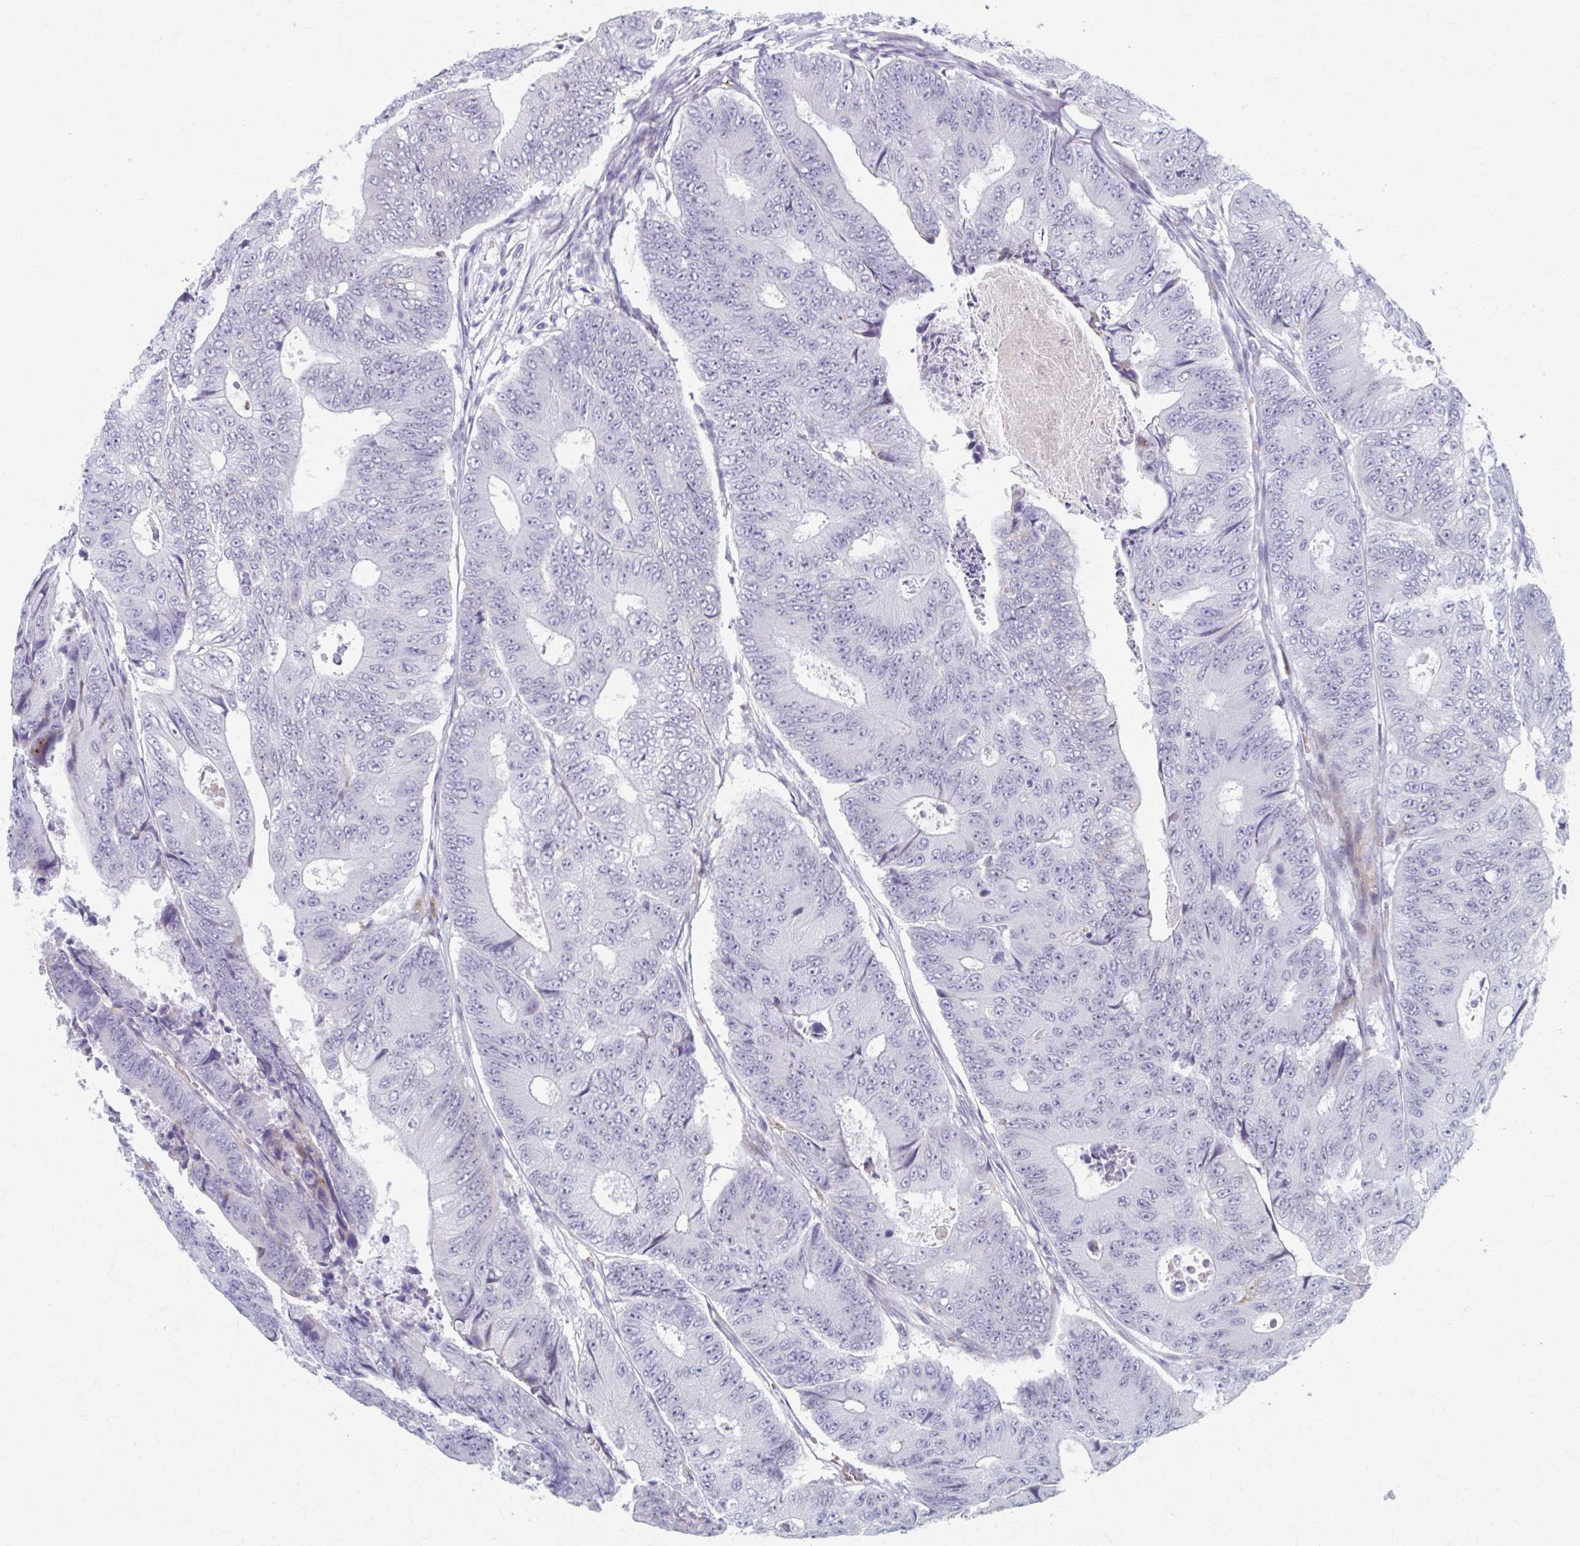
{"staining": {"intensity": "negative", "quantity": "none", "location": "none"}, "tissue": "colorectal cancer", "cell_type": "Tumor cells", "image_type": "cancer", "snomed": [{"axis": "morphology", "description": "Adenocarcinoma, NOS"}, {"axis": "topography", "description": "Colon"}], "caption": "IHC of colorectal cancer exhibits no staining in tumor cells.", "gene": "ABHD16B", "patient": {"sex": "female", "age": 48}}